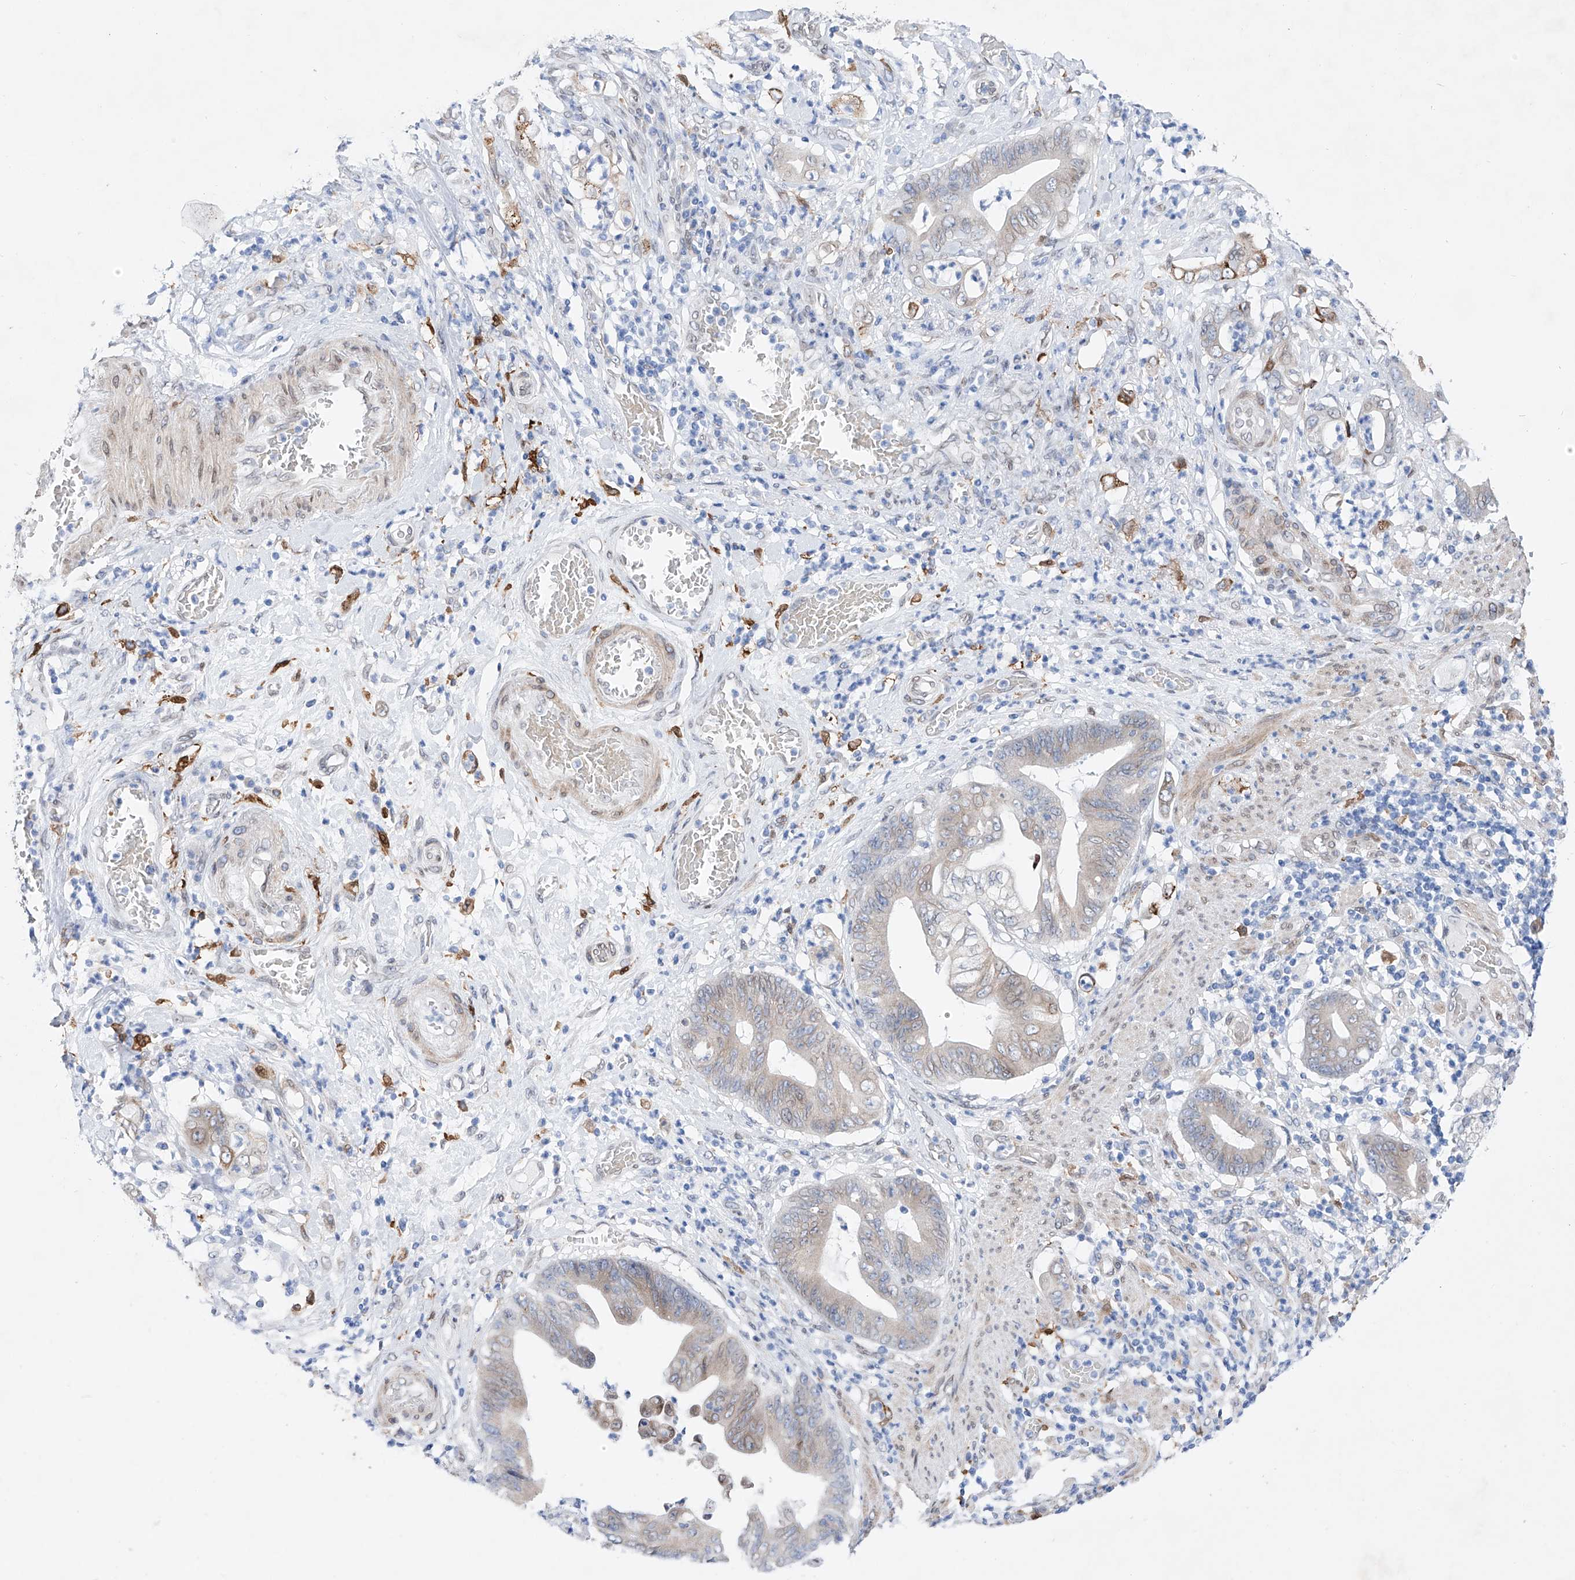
{"staining": {"intensity": "weak", "quantity": "<25%", "location": "cytoplasmic/membranous"}, "tissue": "stomach cancer", "cell_type": "Tumor cells", "image_type": "cancer", "snomed": [{"axis": "morphology", "description": "Adenocarcinoma, NOS"}, {"axis": "topography", "description": "Stomach"}], "caption": "Immunohistochemical staining of human stomach cancer (adenocarcinoma) reveals no significant expression in tumor cells.", "gene": "LCLAT1", "patient": {"sex": "female", "age": 73}}